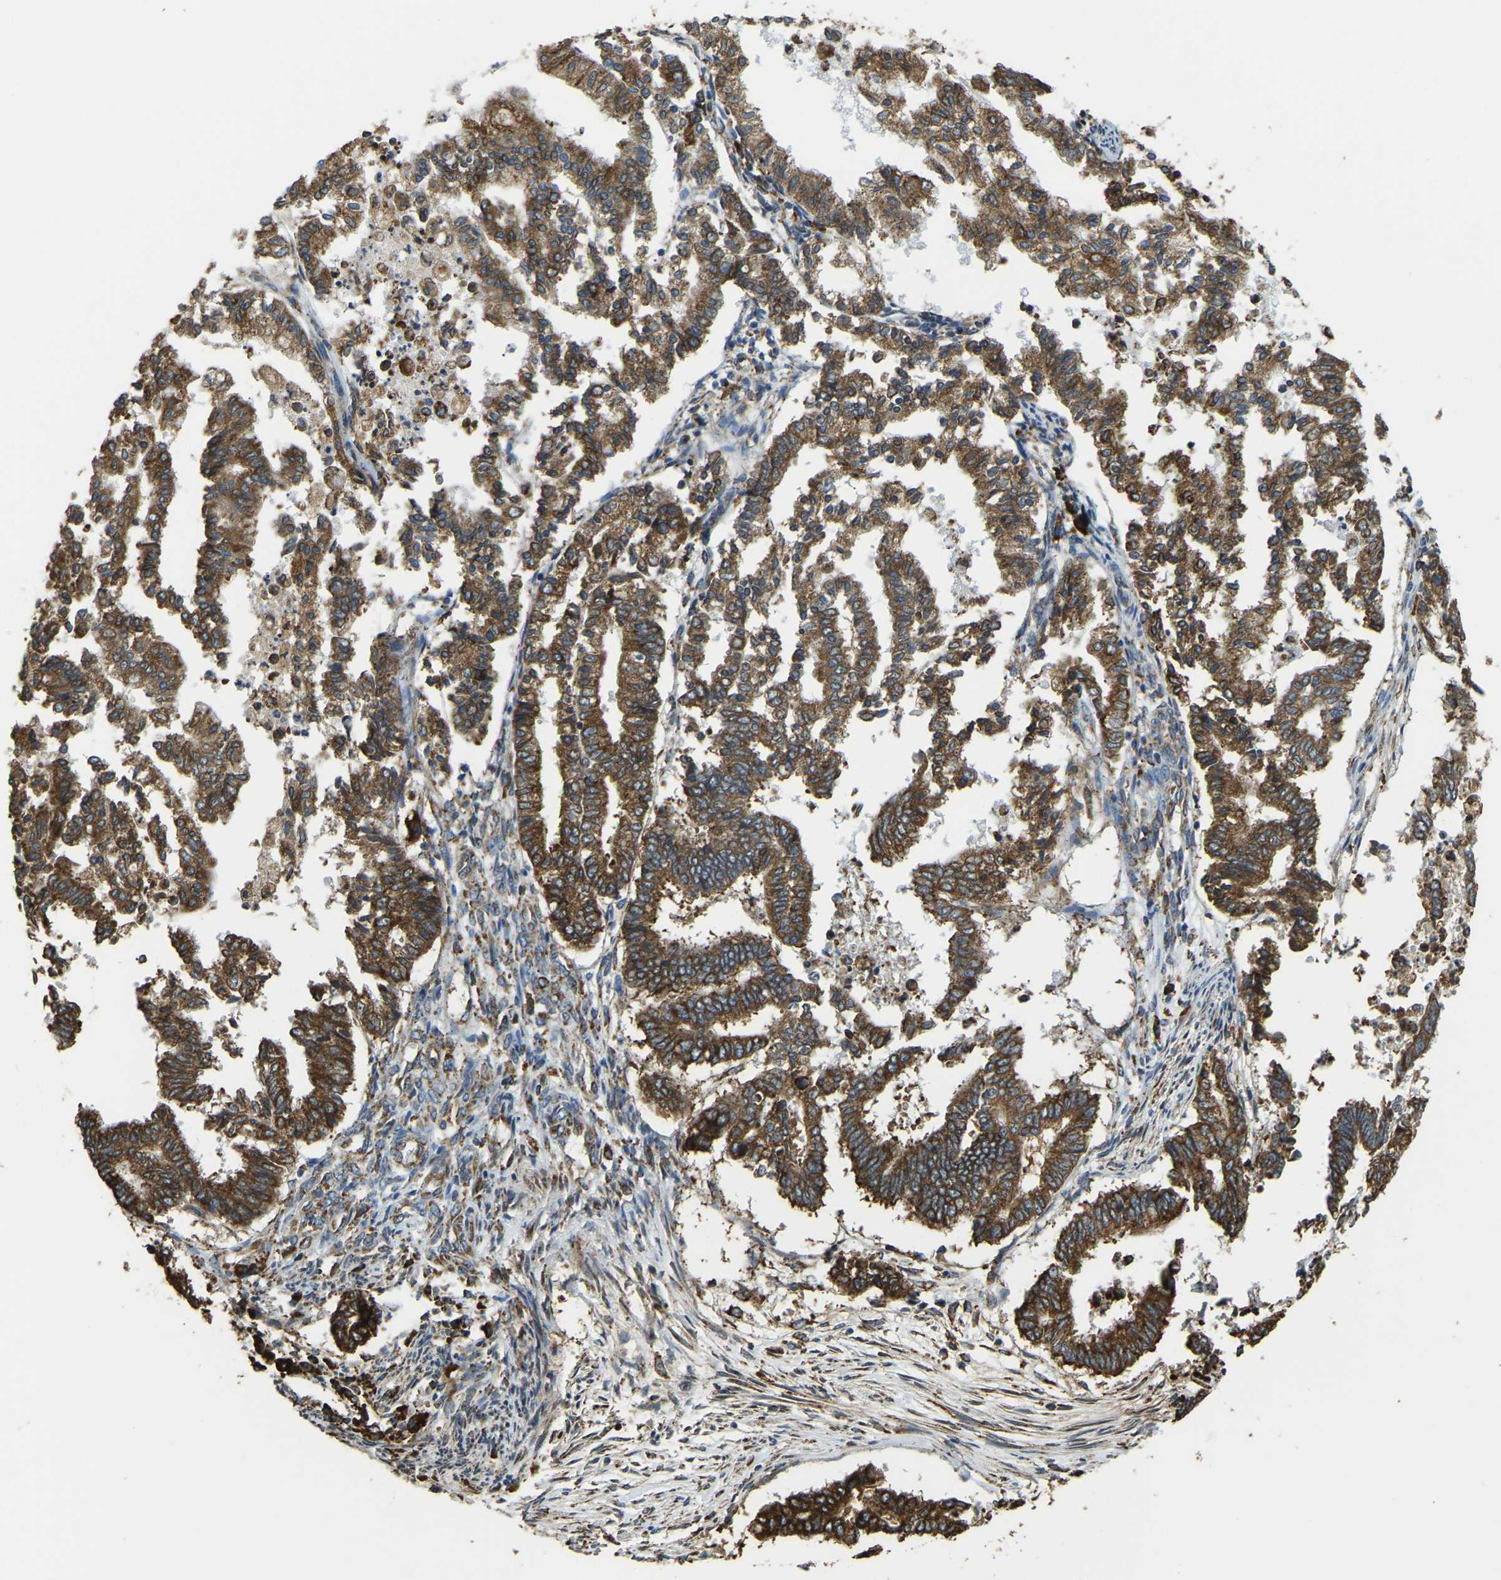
{"staining": {"intensity": "strong", "quantity": ">75%", "location": "cytoplasmic/membranous"}, "tissue": "endometrial cancer", "cell_type": "Tumor cells", "image_type": "cancer", "snomed": [{"axis": "morphology", "description": "Necrosis, NOS"}, {"axis": "morphology", "description": "Adenocarcinoma, NOS"}, {"axis": "topography", "description": "Endometrium"}], "caption": "A brown stain highlights strong cytoplasmic/membranous staining of a protein in adenocarcinoma (endometrial) tumor cells. The staining is performed using DAB brown chromogen to label protein expression. The nuclei are counter-stained blue using hematoxylin.", "gene": "RNF115", "patient": {"sex": "female", "age": 79}}